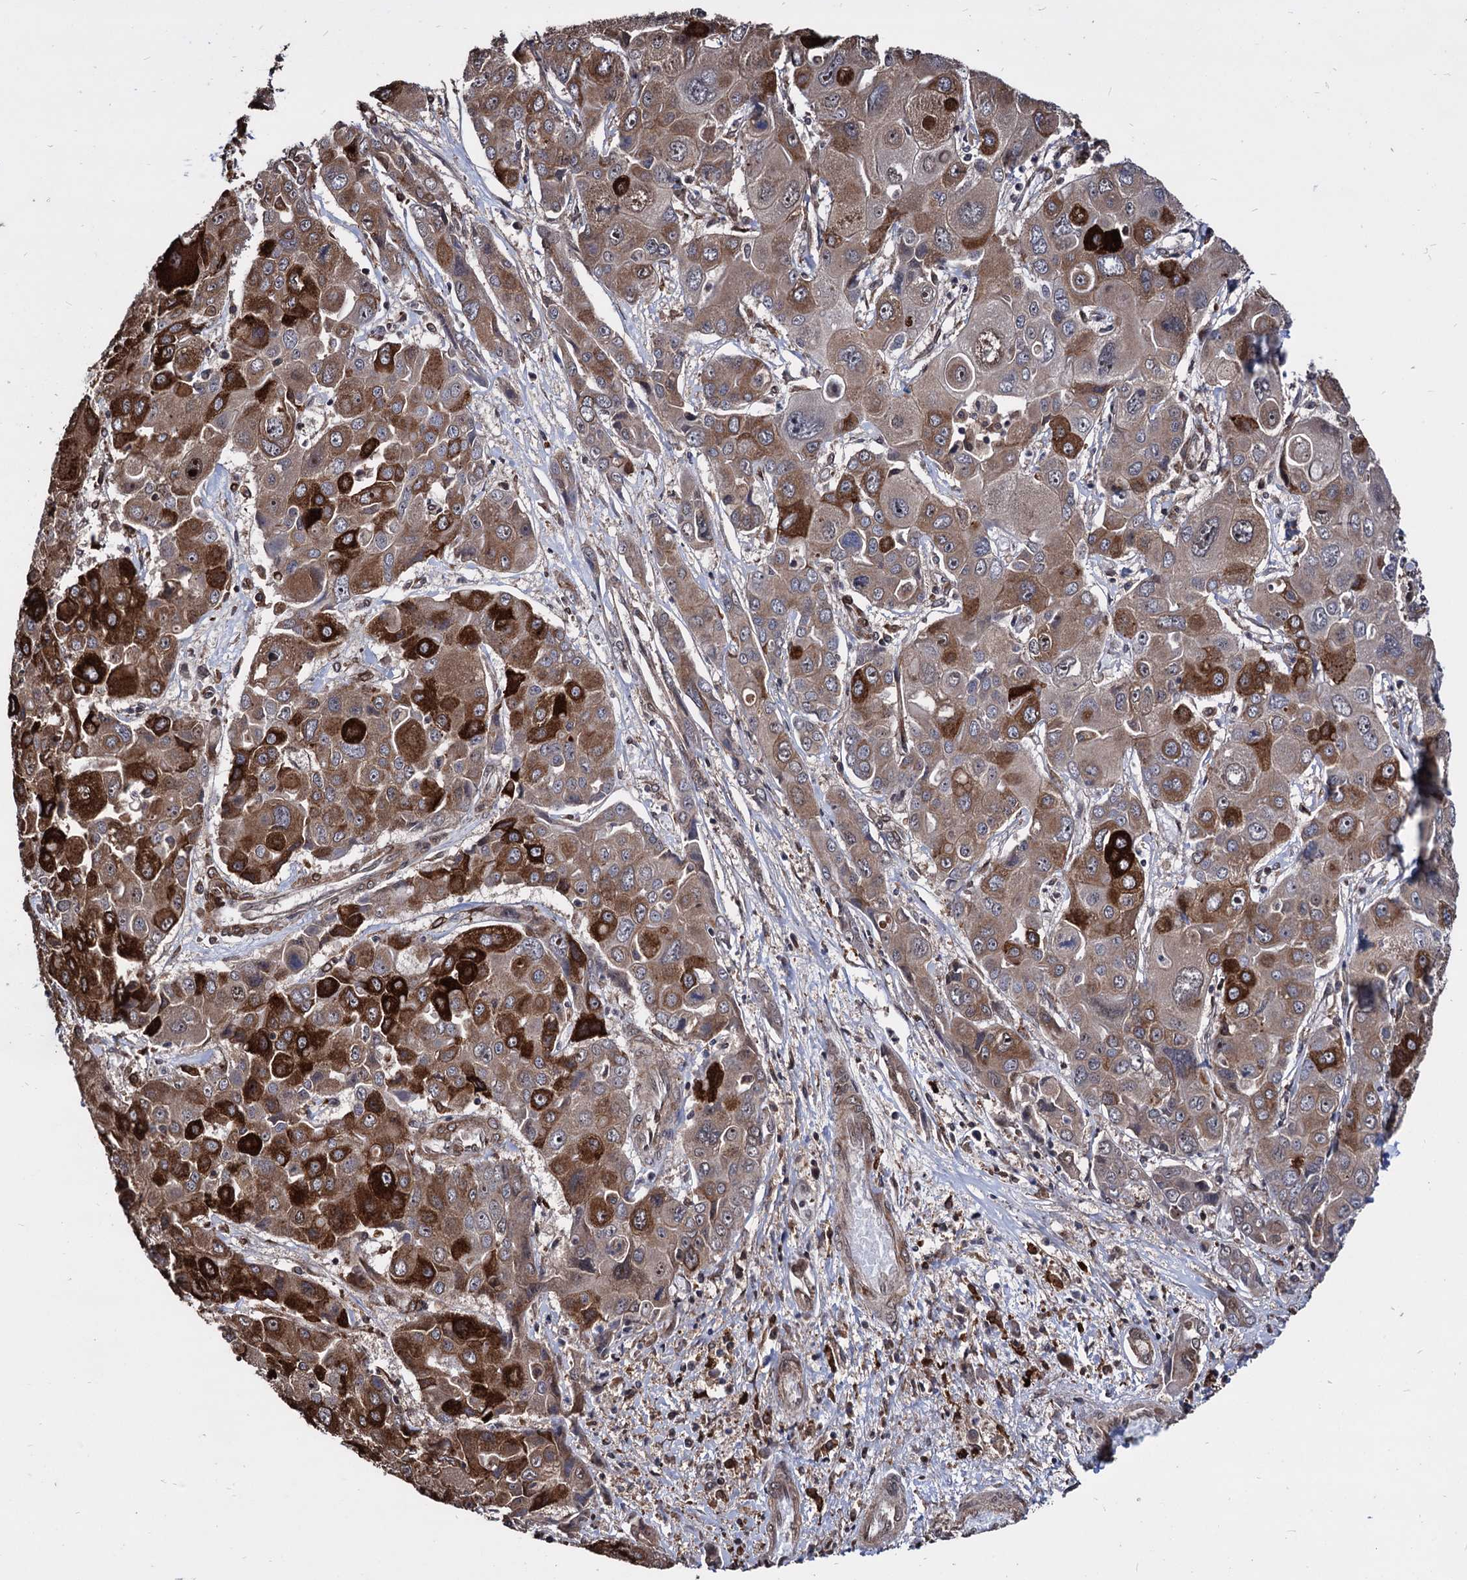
{"staining": {"intensity": "strong", "quantity": "25%-75%", "location": "cytoplasmic/membranous"}, "tissue": "liver cancer", "cell_type": "Tumor cells", "image_type": "cancer", "snomed": [{"axis": "morphology", "description": "Cholangiocarcinoma"}, {"axis": "topography", "description": "Liver"}], "caption": "The micrograph reveals a brown stain indicating the presence of a protein in the cytoplasmic/membranous of tumor cells in liver cancer (cholangiocarcinoma). The staining is performed using DAB (3,3'-diaminobenzidine) brown chromogen to label protein expression. The nuclei are counter-stained blue using hematoxylin.", "gene": "ANKRD12", "patient": {"sex": "male", "age": 67}}